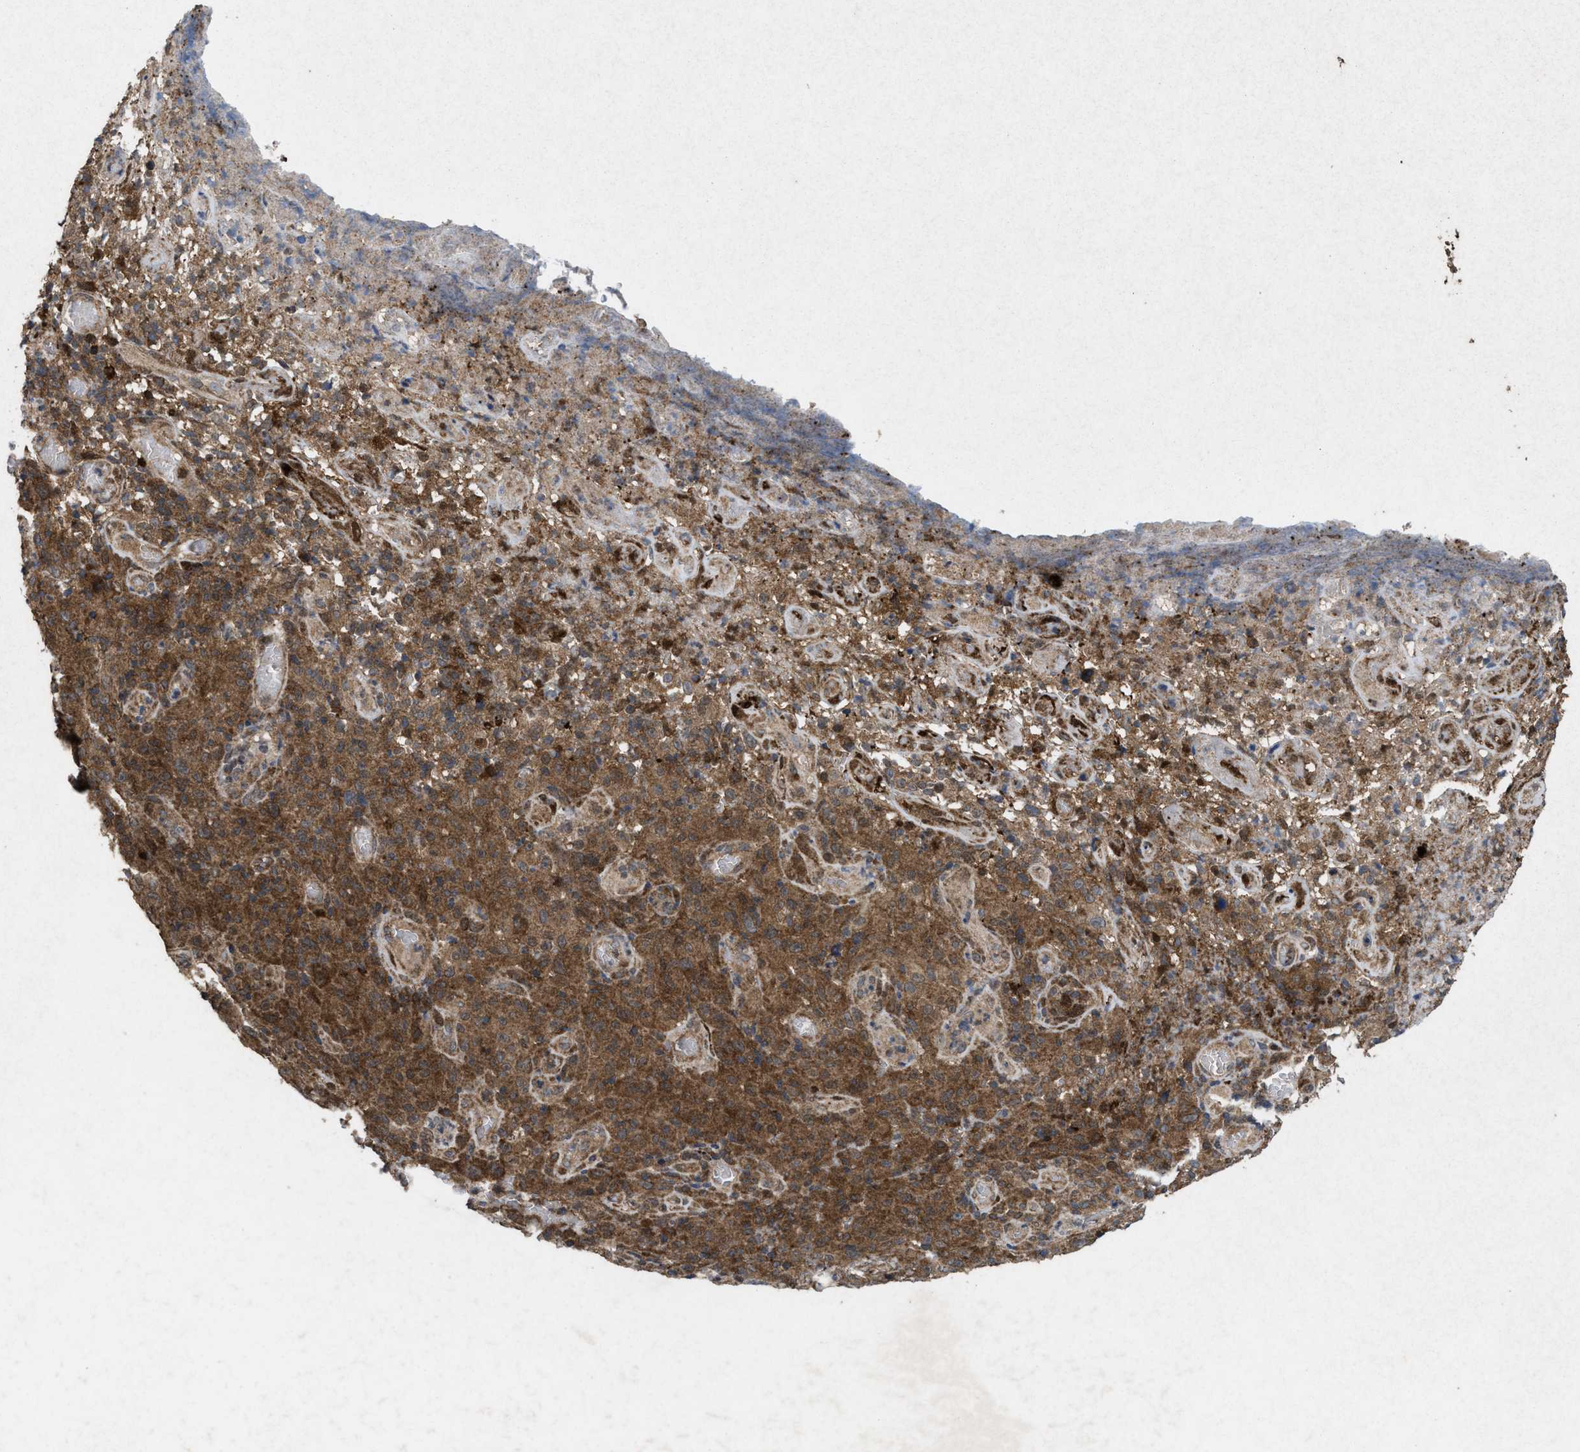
{"staining": {"intensity": "moderate", "quantity": ">75%", "location": "cytoplasmic/membranous"}, "tissue": "melanoma", "cell_type": "Tumor cells", "image_type": "cancer", "snomed": [{"axis": "morphology", "description": "Malignant melanoma, NOS"}, {"axis": "topography", "description": "Skin"}], "caption": "Malignant melanoma tissue displays moderate cytoplasmic/membranous expression in approximately >75% of tumor cells", "gene": "MSI2", "patient": {"sex": "female", "age": 82}}